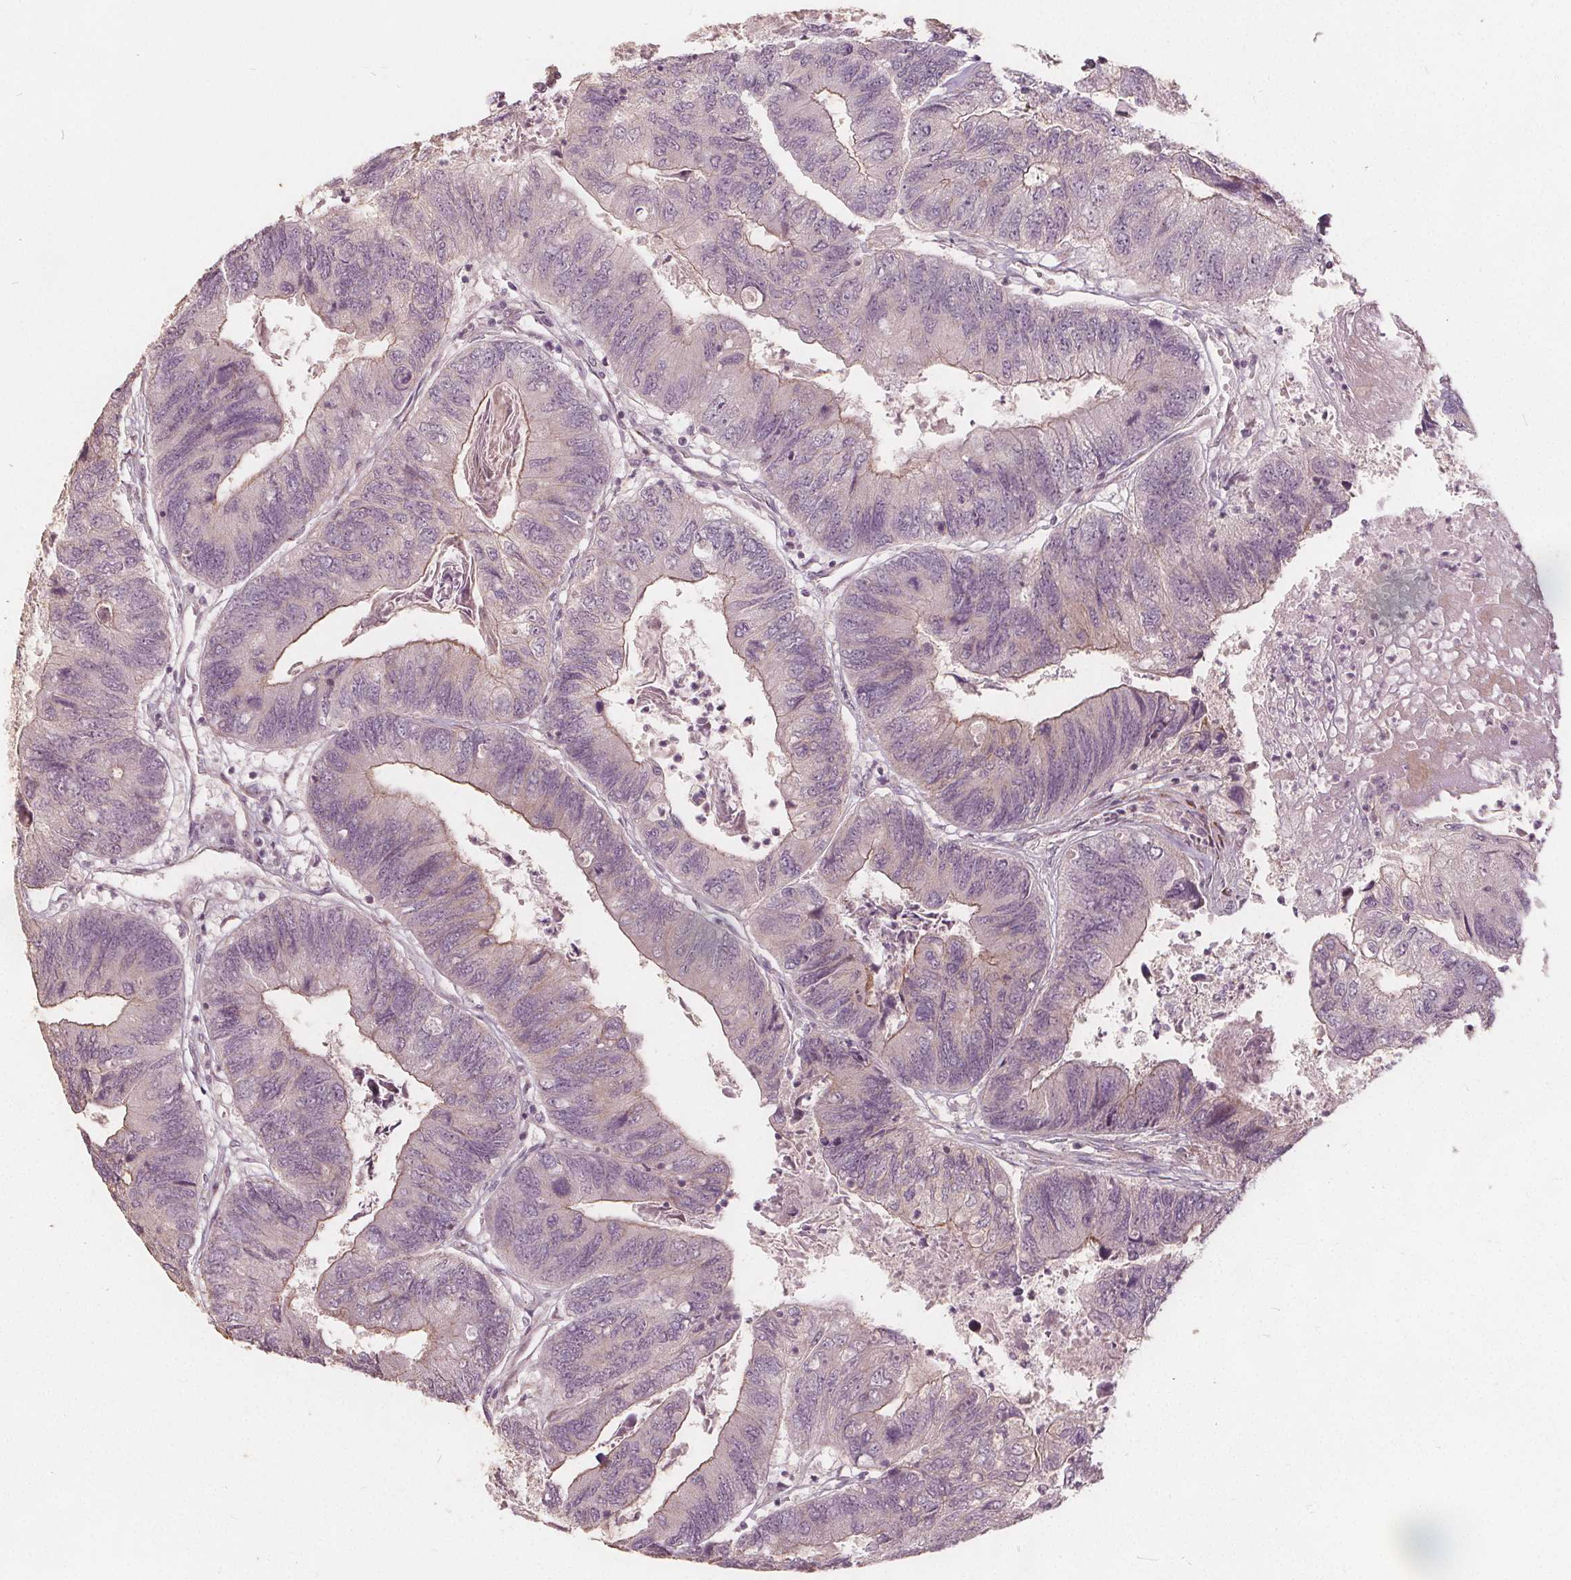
{"staining": {"intensity": "weak", "quantity": "25%-75%", "location": "cytoplasmic/membranous"}, "tissue": "colorectal cancer", "cell_type": "Tumor cells", "image_type": "cancer", "snomed": [{"axis": "morphology", "description": "Adenocarcinoma, NOS"}, {"axis": "topography", "description": "Colon"}], "caption": "Immunohistochemistry (IHC) micrograph of neoplastic tissue: human colorectal cancer (adenocarcinoma) stained using immunohistochemistry reveals low levels of weak protein expression localized specifically in the cytoplasmic/membranous of tumor cells, appearing as a cytoplasmic/membranous brown color.", "gene": "PTPRT", "patient": {"sex": "female", "age": 67}}